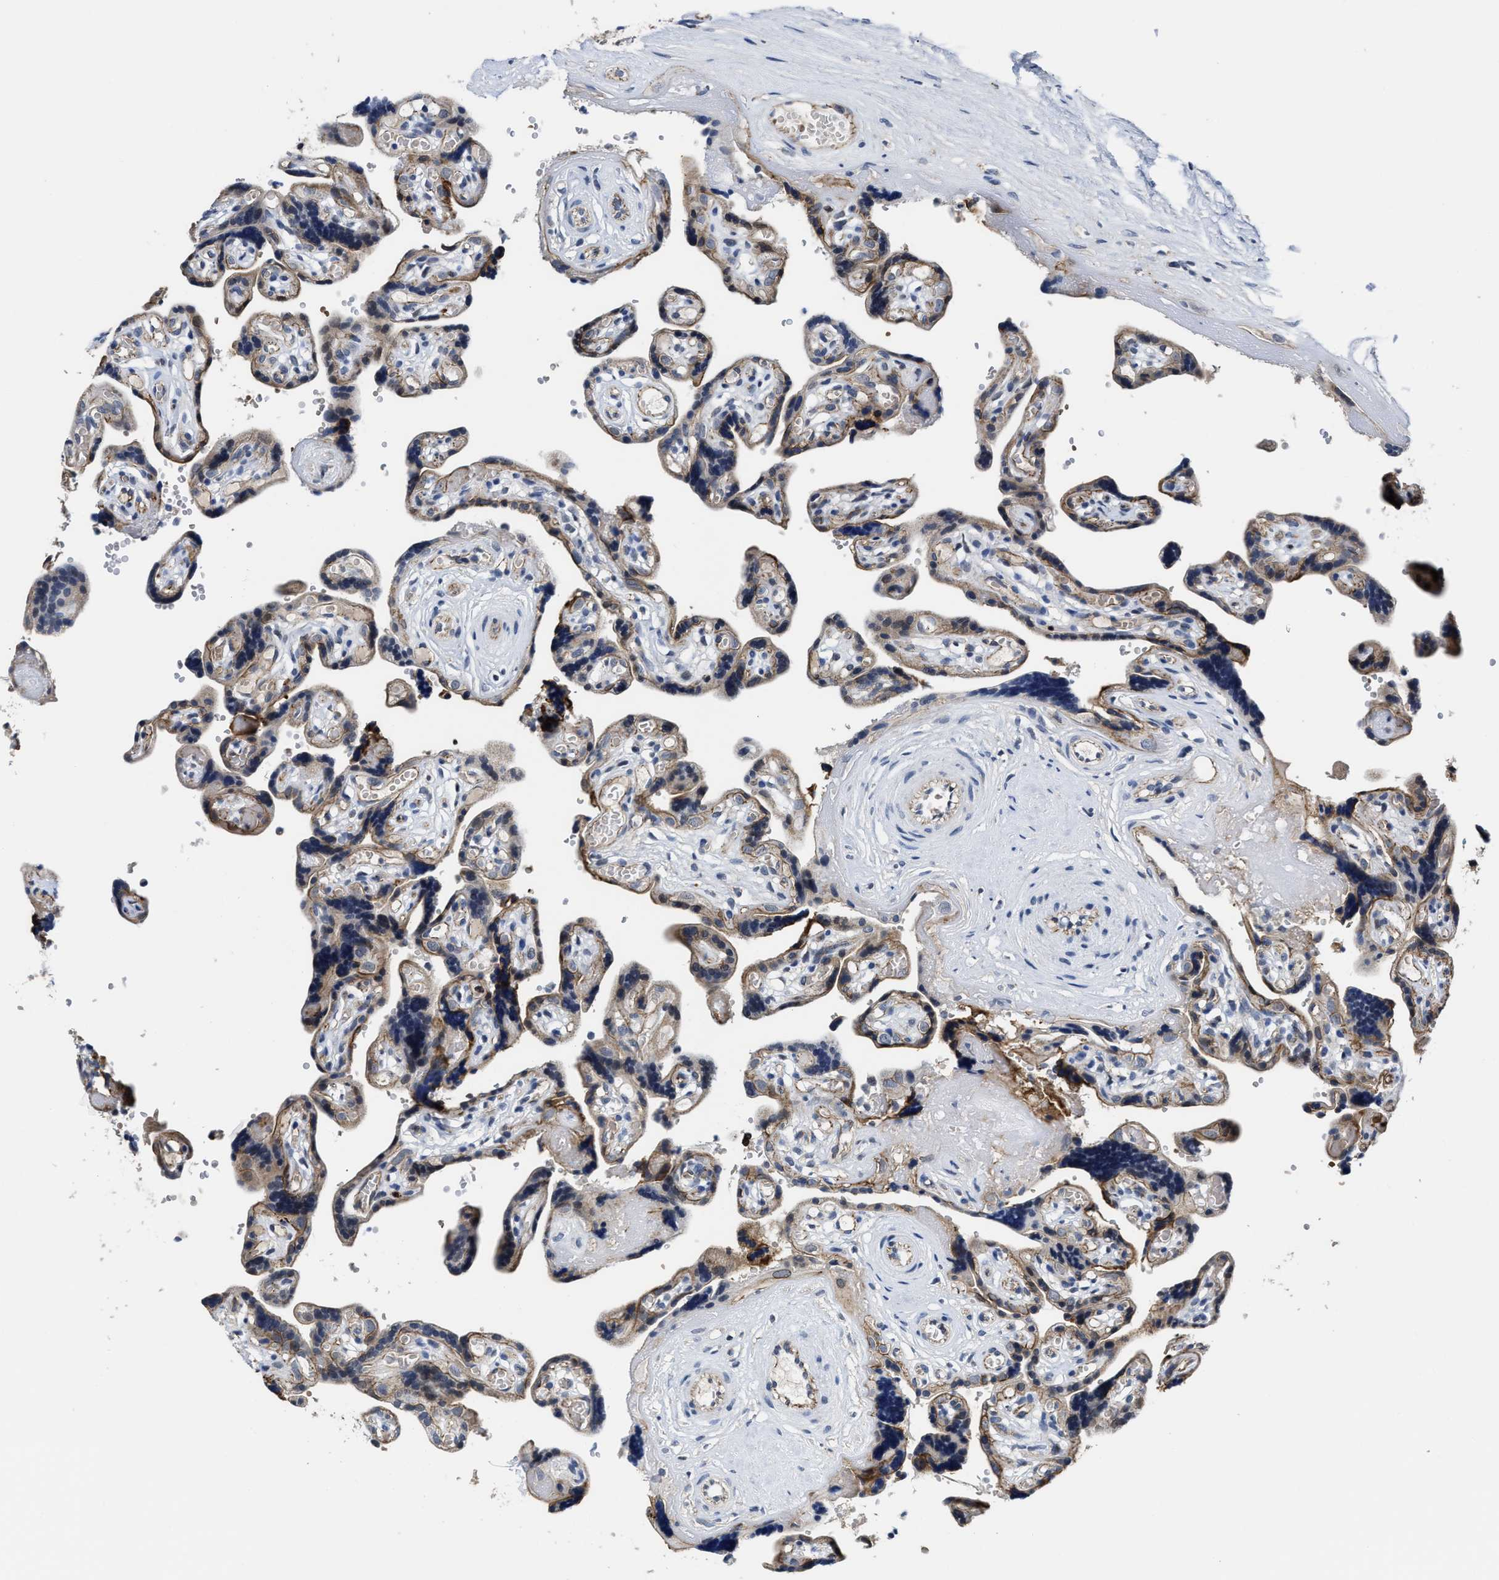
{"staining": {"intensity": "moderate", "quantity": "25%-75%", "location": "cytoplasmic/membranous"}, "tissue": "placenta", "cell_type": "Decidual cells", "image_type": "normal", "snomed": [{"axis": "morphology", "description": "Normal tissue, NOS"}, {"axis": "topography", "description": "Placenta"}], "caption": "An image of human placenta stained for a protein displays moderate cytoplasmic/membranous brown staining in decidual cells. (brown staining indicates protein expression, while blue staining denotes nuclei).", "gene": "GHITM", "patient": {"sex": "female", "age": 30}}